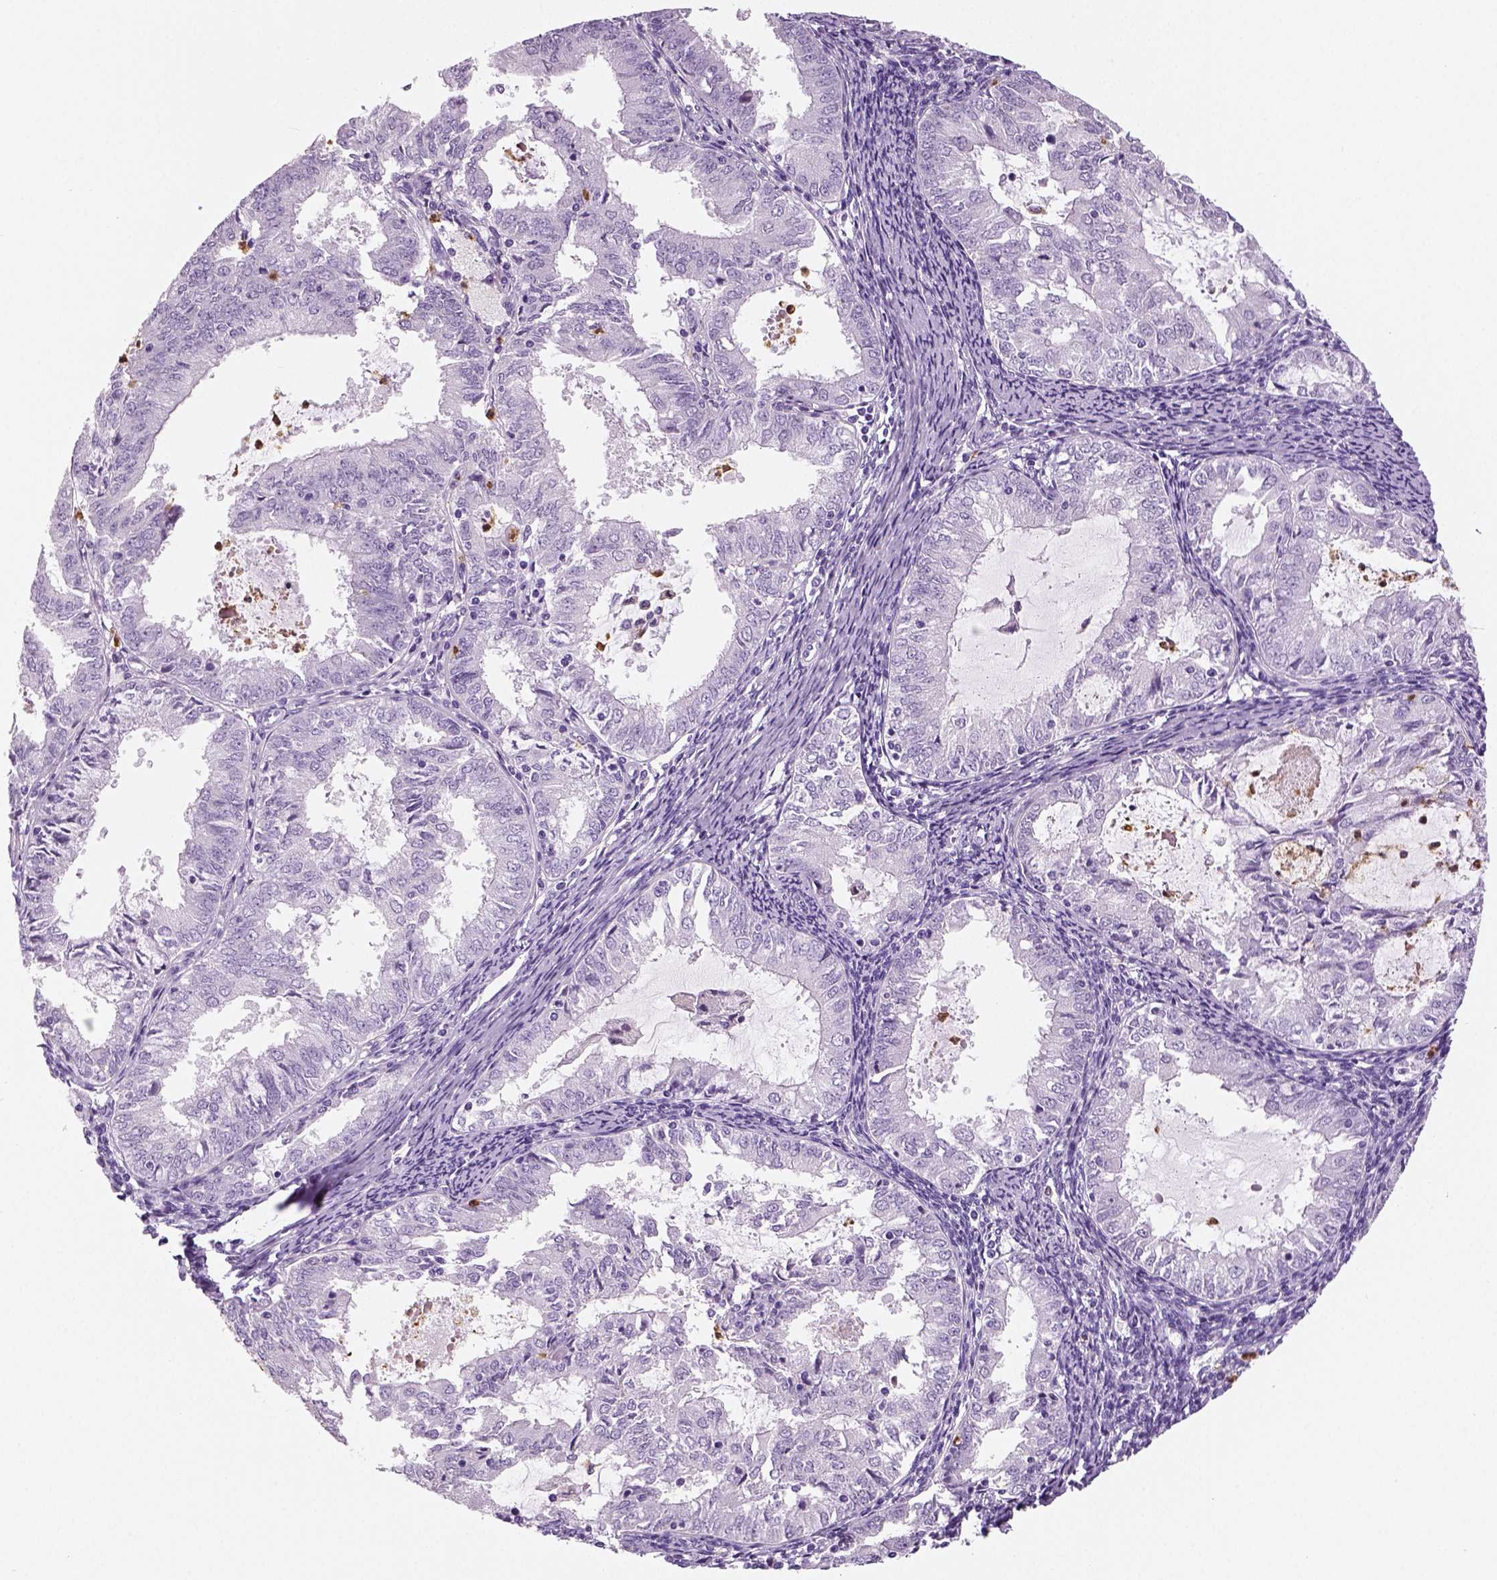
{"staining": {"intensity": "negative", "quantity": "none", "location": "none"}, "tissue": "endometrial cancer", "cell_type": "Tumor cells", "image_type": "cancer", "snomed": [{"axis": "morphology", "description": "Adenocarcinoma, NOS"}, {"axis": "topography", "description": "Endometrium"}], "caption": "High power microscopy photomicrograph of an IHC histopathology image of adenocarcinoma (endometrial), revealing no significant positivity in tumor cells.", "gene": "NECAB2", "patient": {"sex": "female", "age": 57}}